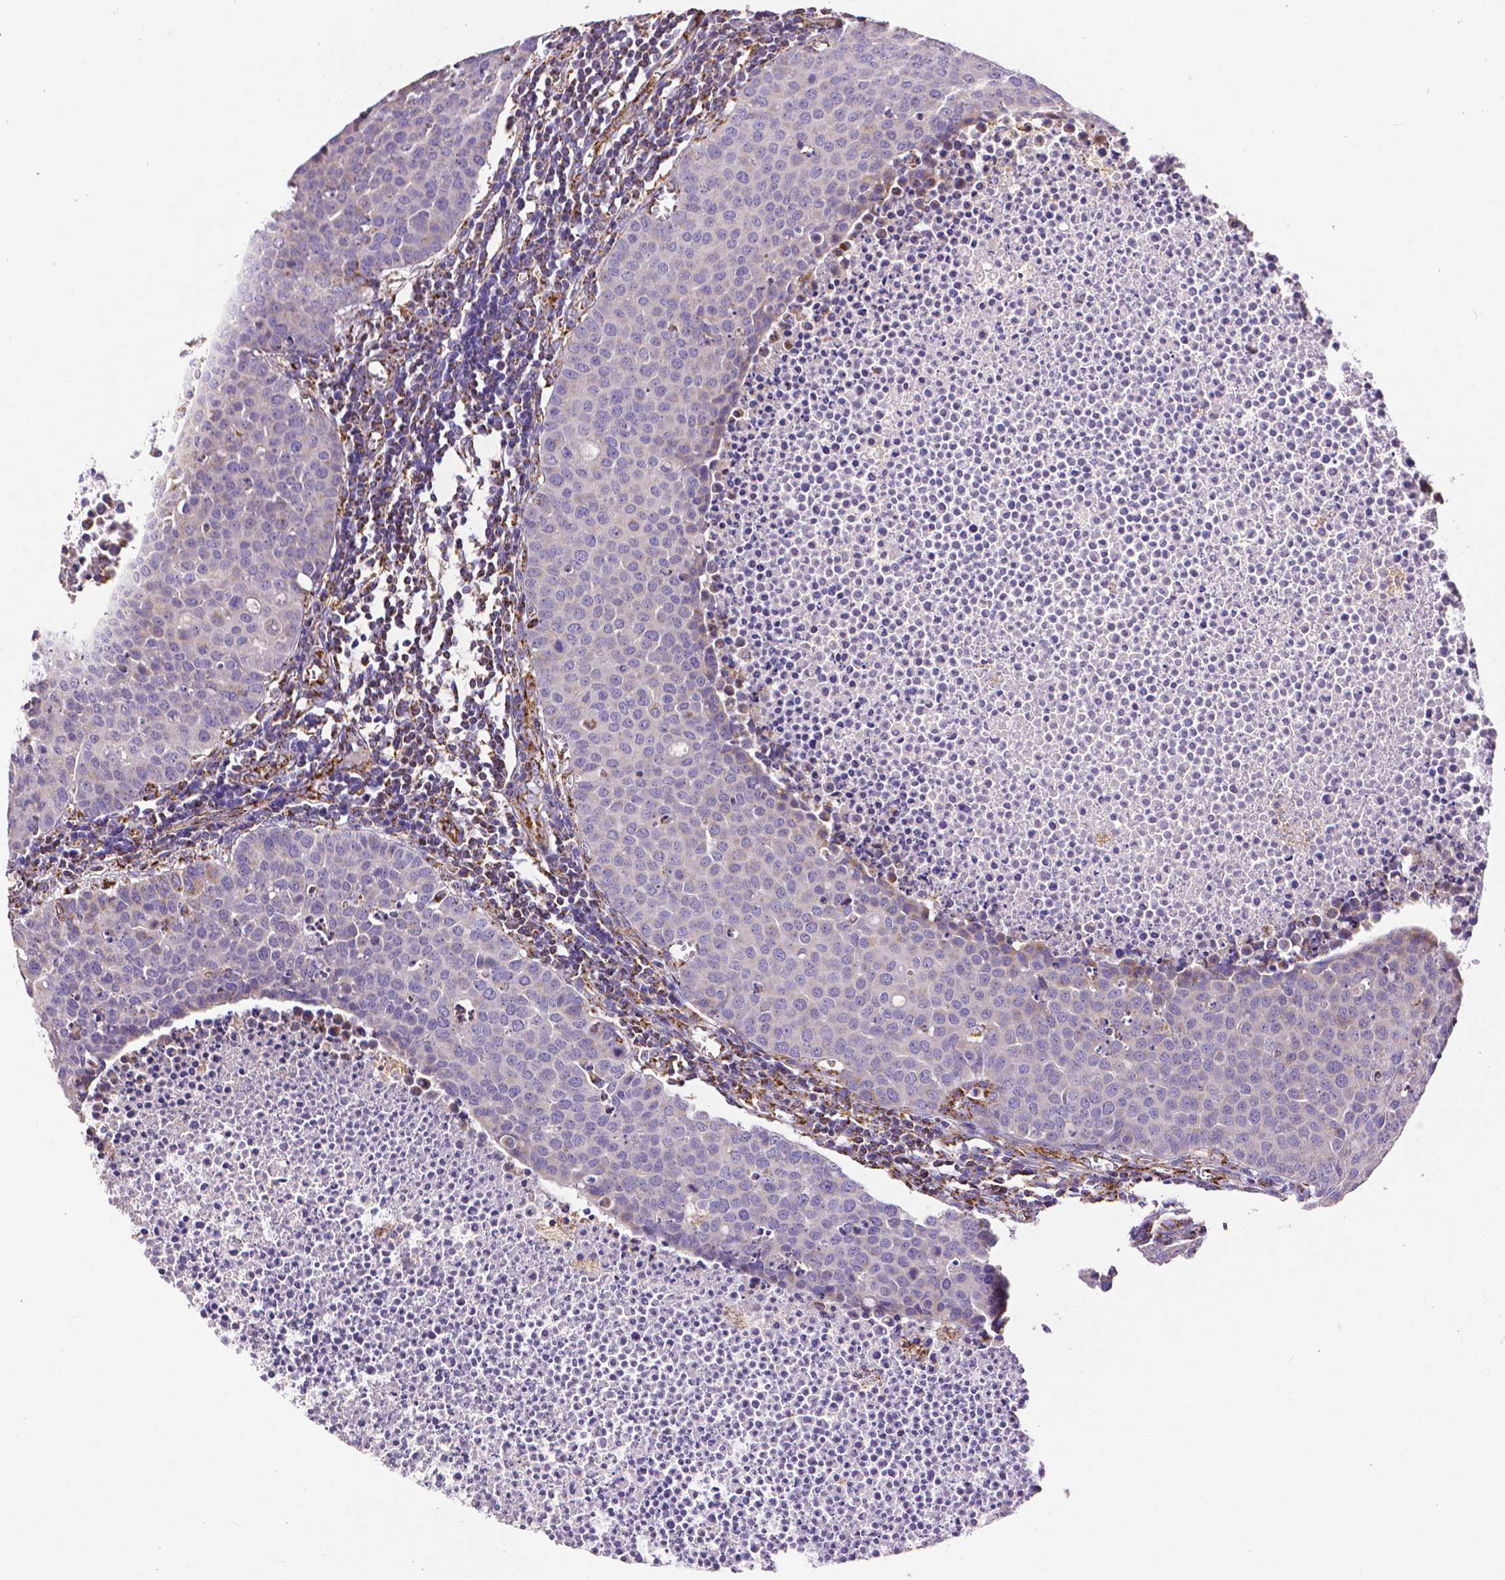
{"staining": {"intensity": "negative", "quantity": "none", "location": "none"}, "tissue": "carcinoid", "cell_type": "Tumor cells", "image_type": "cancer", "snomed": [{"axis": "morphology", "description": "Carcinoid, malignant, NOS"}, {"axis": "topography", "description": "Colon"}], "caption": "Malignant carcinoid was stained to show a protein in brown. There is no significant staining in tumor cells. (IHC, brightfield microscopy, high magnification).", "gene": "MACC1", "patient": {"sex": "male", "age": 81}}